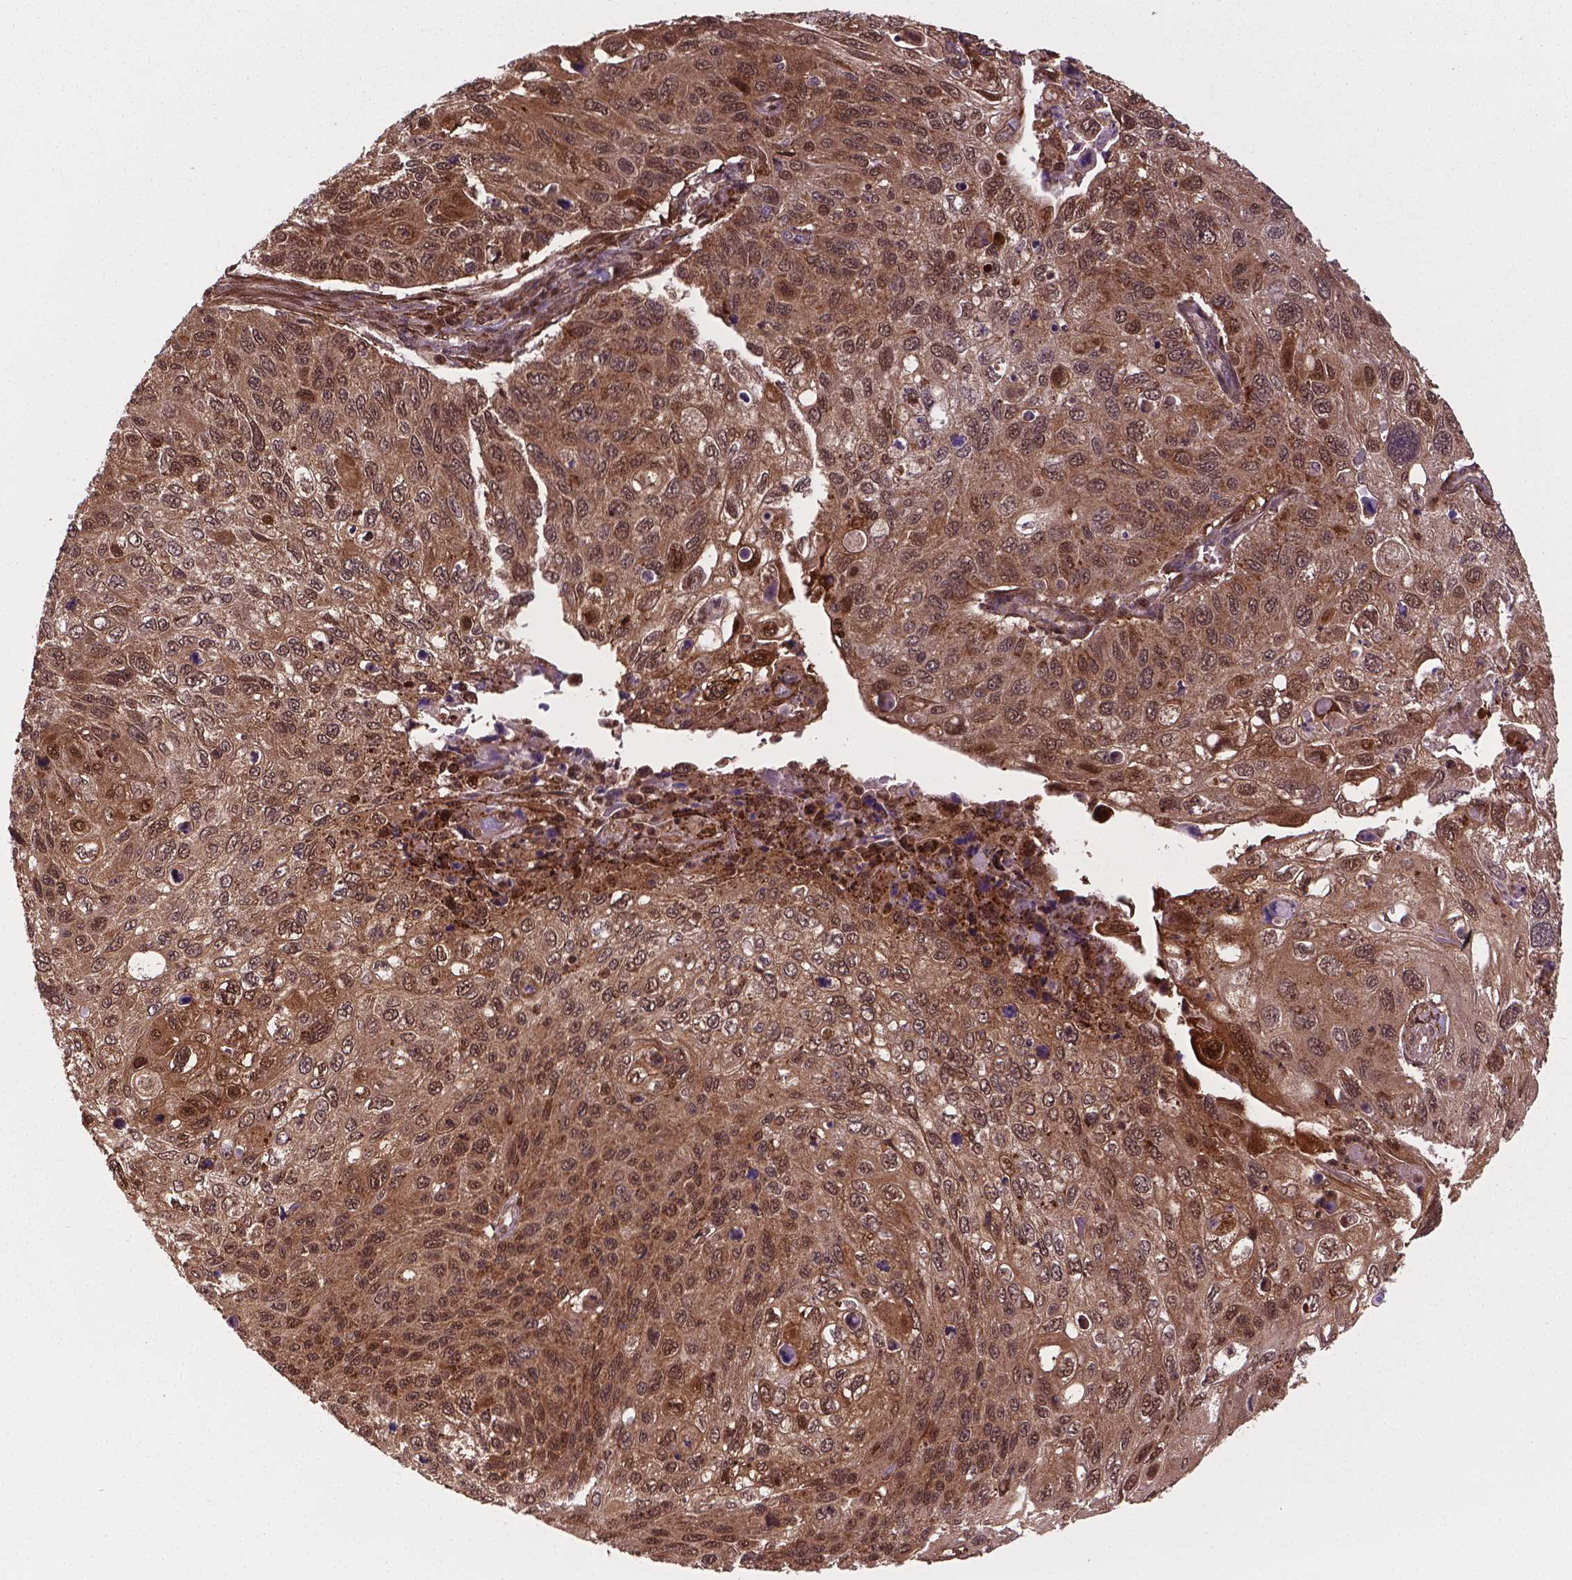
{"staining": {"intensity": "moderate", "quantity": ">75%", "location": "cytoplasmic/membranous,nuclear"}, "tissue": "cervical cancer", "cell_type": "Tumor cells", "image_type": "cancer", "snomed": [{"axis": "morphology", "description": "Squamous cell carcinoma, NOS"}, {"axis": "topography", "description": "Cervix"}], "caption": "This photomicrograph shows IHC staining of human cervical squamous cell carcinoma, with medium moderate cytoplasmic/membranous and nuclear positivity in about >75% of tumor cells.", "gene": "PLIN3", "patient": {"sex": "female", "age": 70}}